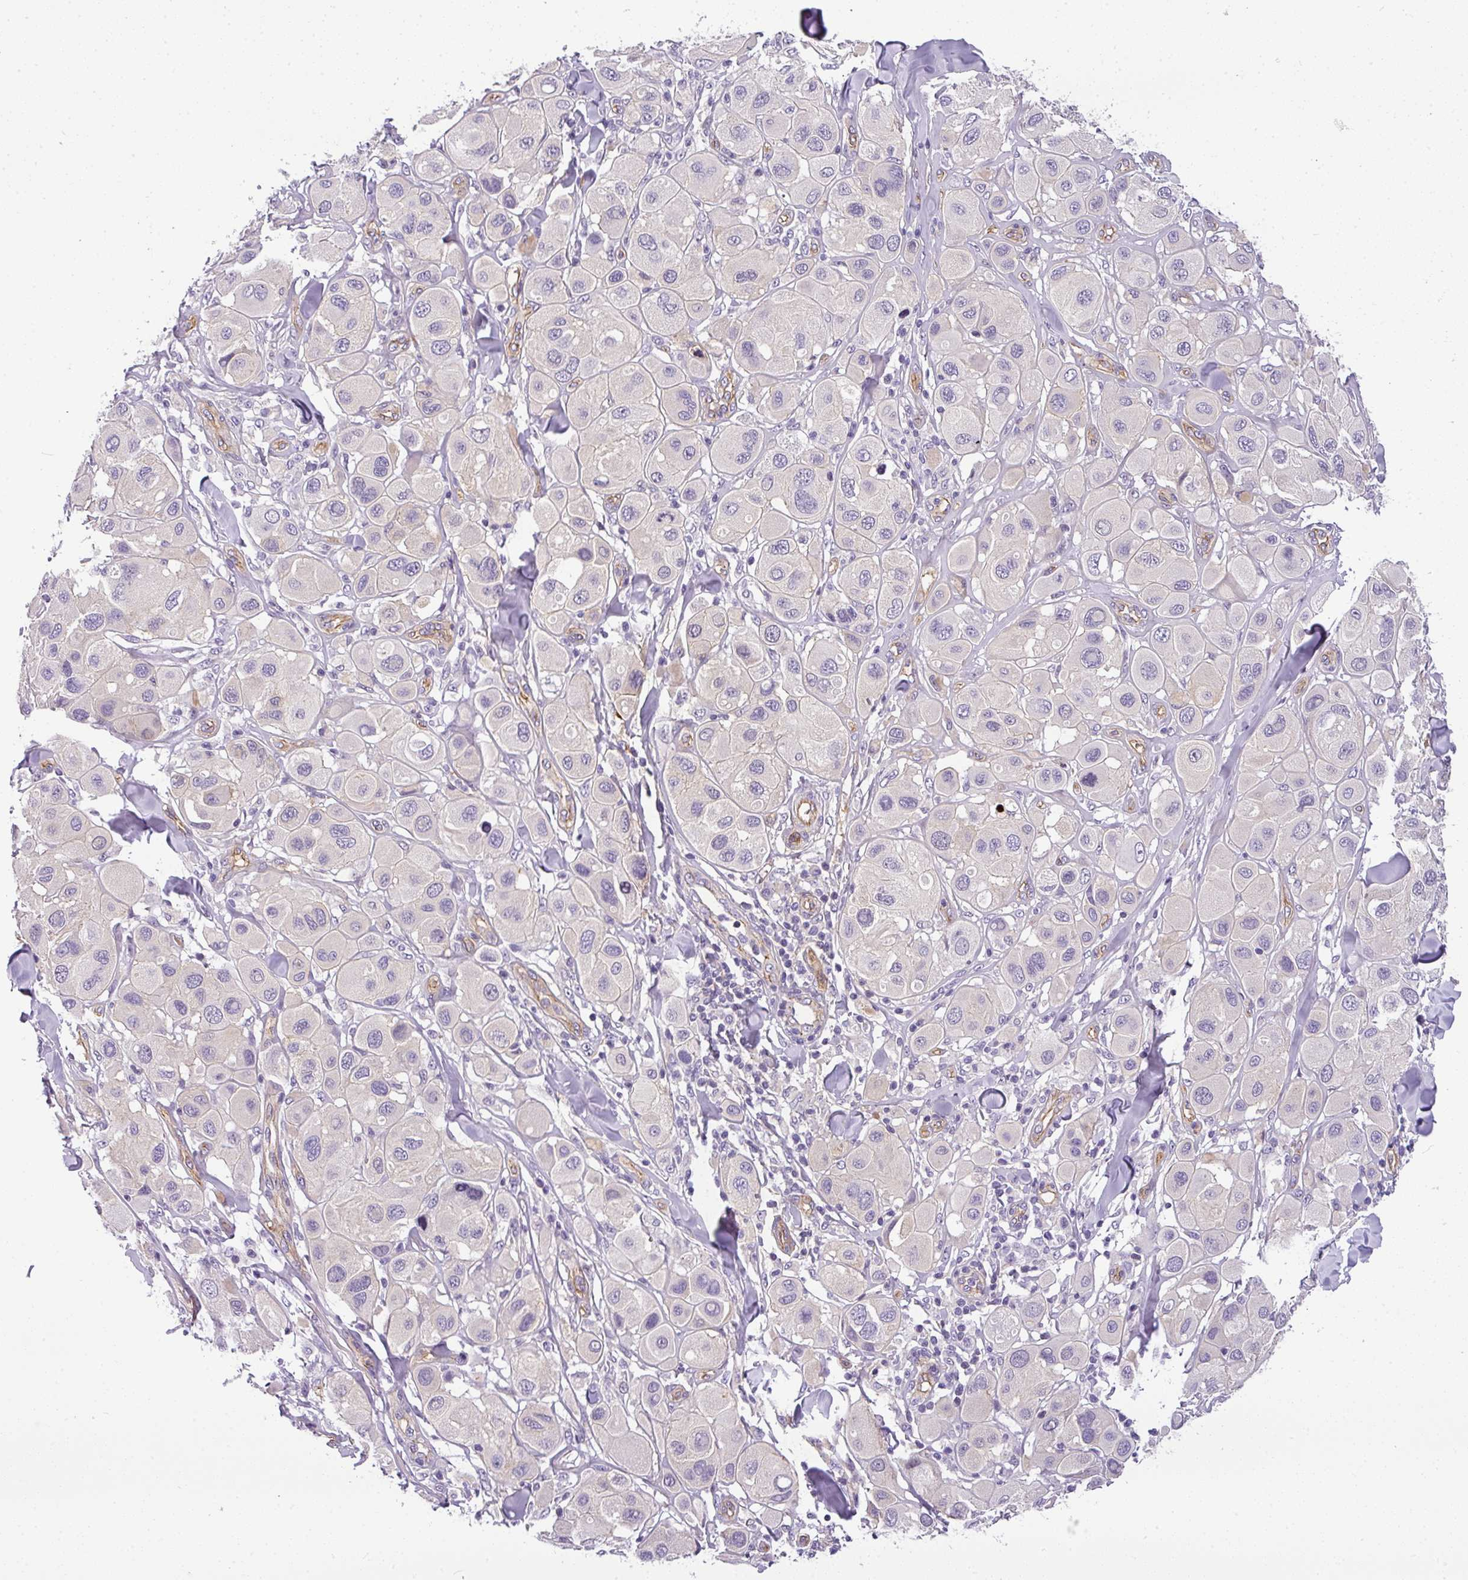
{"staining": {"intensity": "negative", "quantity": "none", "location": "none"}, "tissue": "melanoma", "cell_type": "Tumor cells", "image_type": "cancer", "snomed": [{"axis": "morphology", "description": "Malignant melanoma, Metastatic site"}, {"axis": "topography", "description": "Skin"}], "caption": "Malignant melanoma (metastatic site) was stained to show a protein in brown. There is no significant staining in tumor cells.", "gene": "OR11H4", "patient": {"sex": "male", "age": 41}}